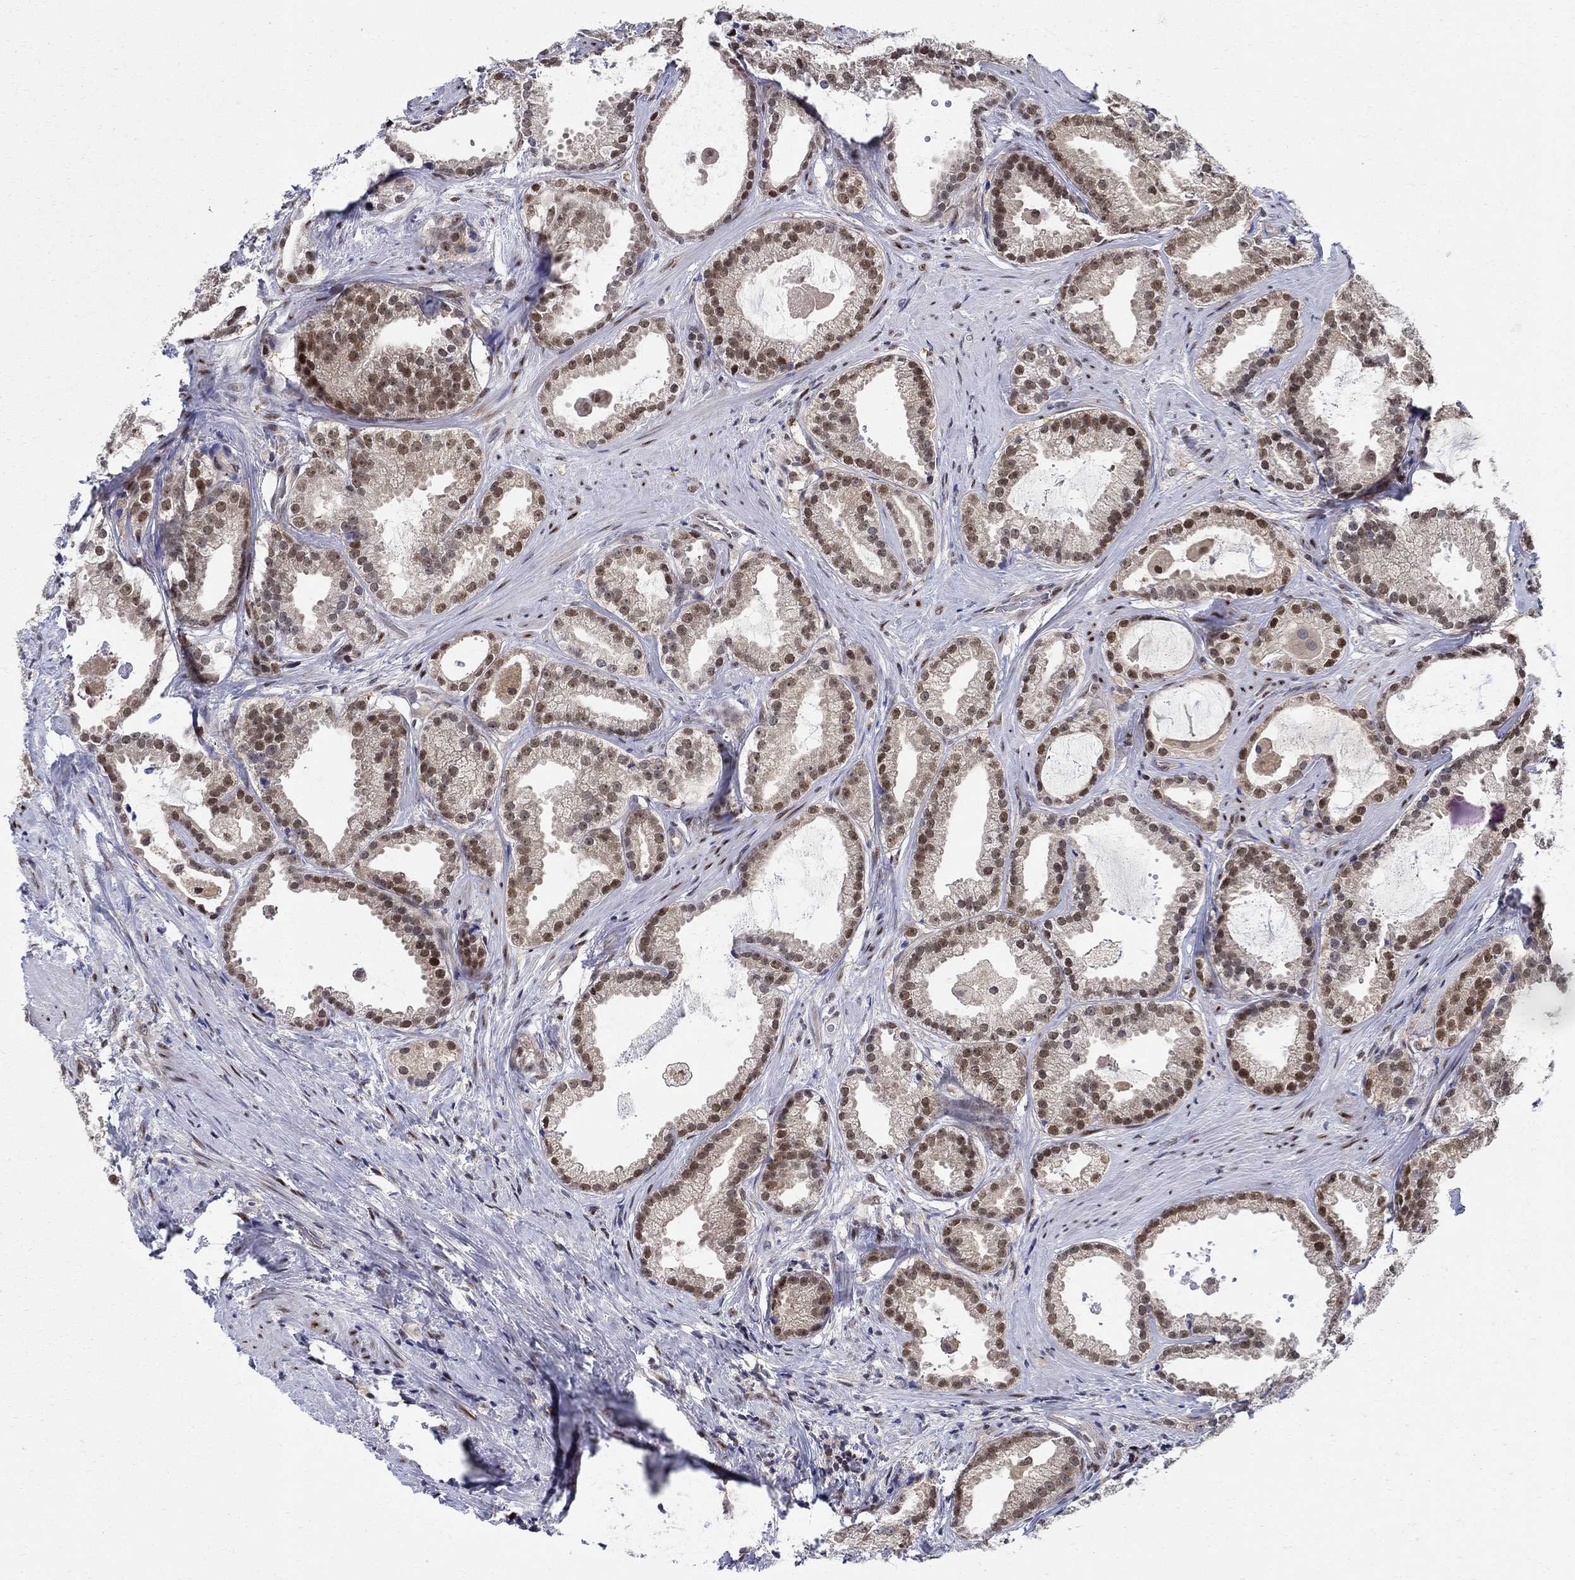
{"staining": {"intensity": "moderate", "quantity": ">75%", "location": "nuclear"}, "tissue": "prostate cancer", "cell_type": "Tumor cells", "image_type": "cancer", "snomed": [{"axis": "morphology", "description": "Adenocarcinoma, NOS"}, {"axis": "morphology", "description": "Adenocarcinoma, High grade"}, {"axis": "topography", "description": "Prostate"}], "caption": "A brown stain shows moderate nuclear staining of a protein in prostate cancer (adenocarcinoma) tumor cells. (Brightfield microscopy of DAB IHC at high magnification).", "gene": "ZNF594", "patient": {"sex": "male", "age": 64}}